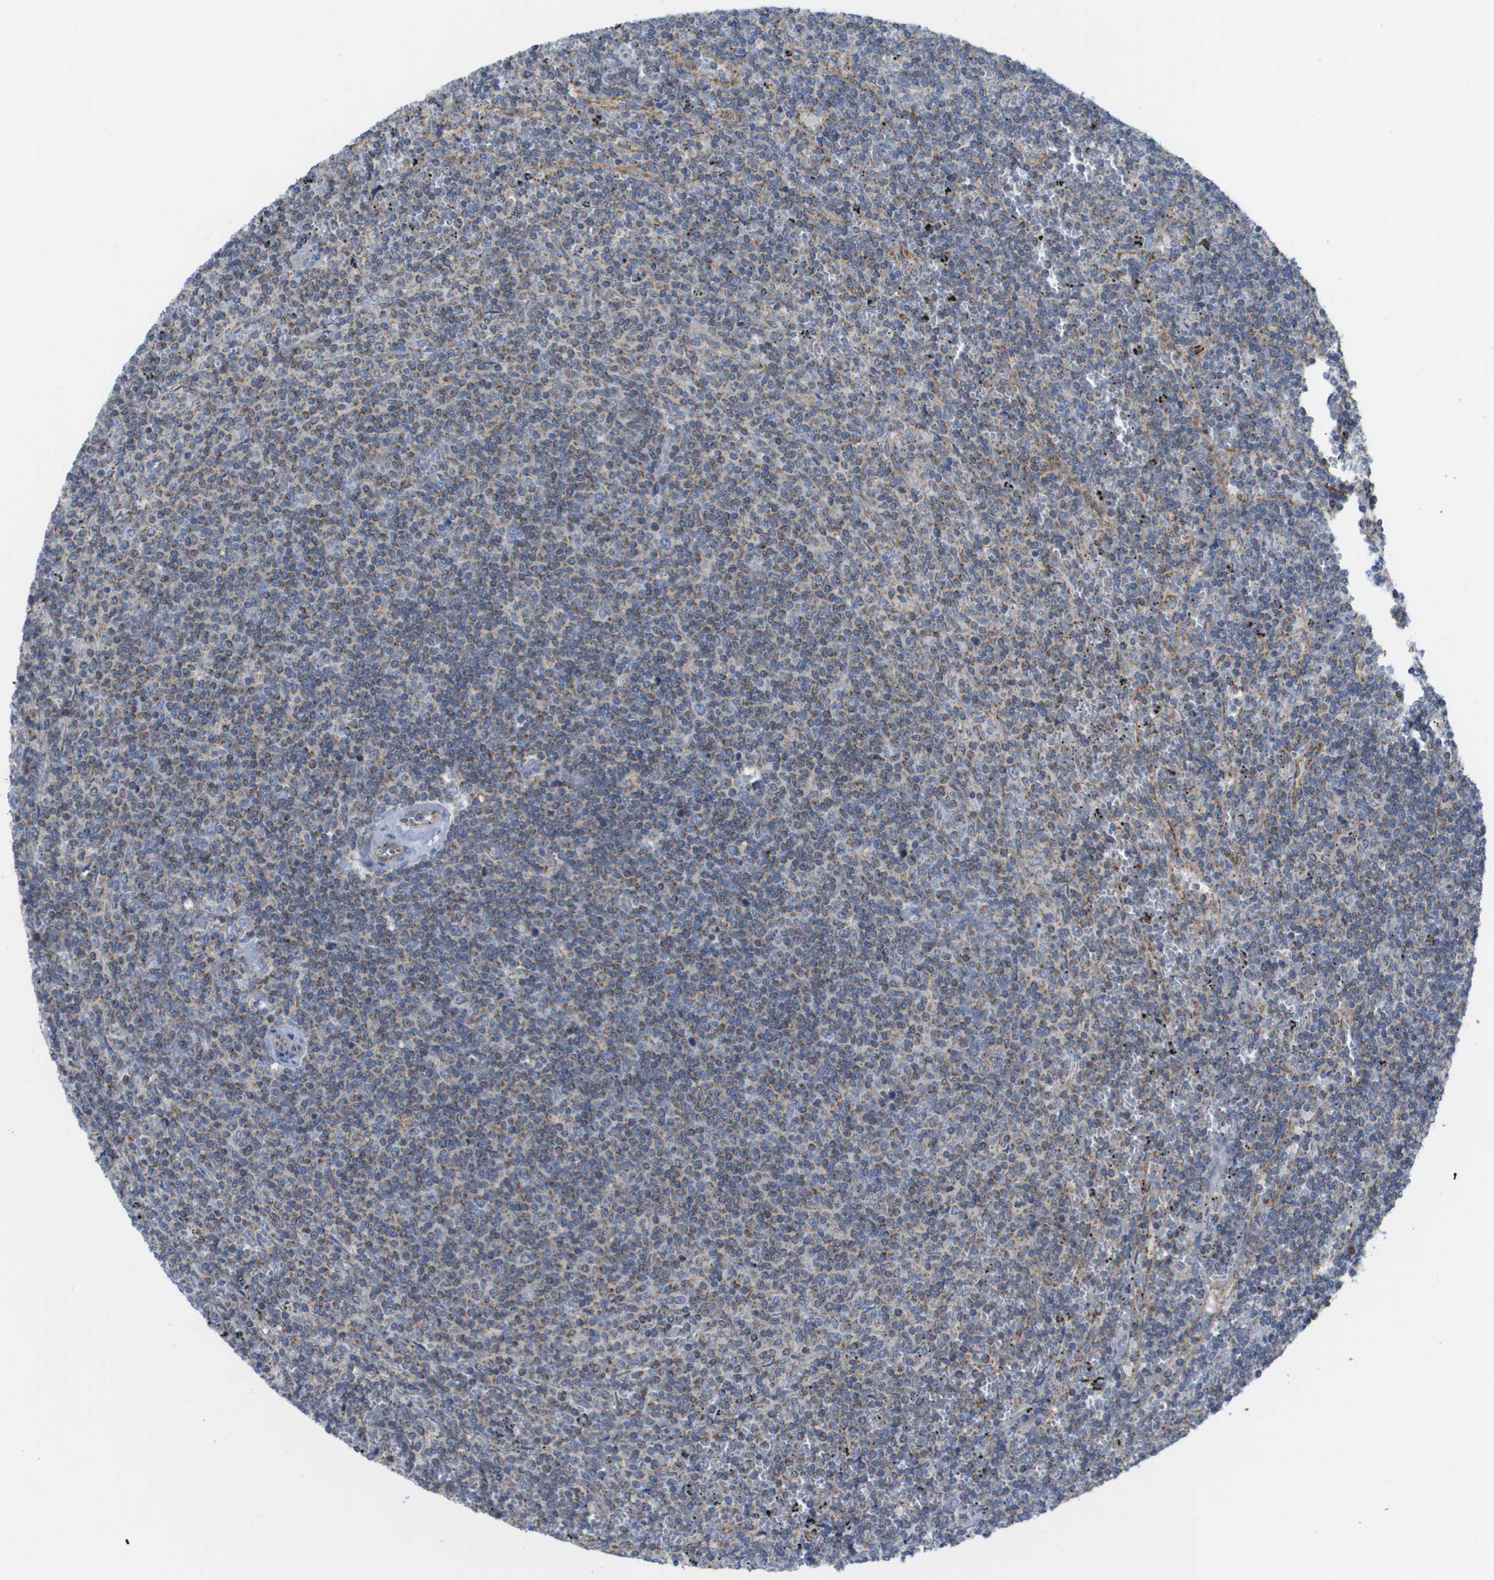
{"staining": {"intensity": "weak", "quantity": "<25%", "location": "cytoplasmic/membranous"}, "tissue": "lymphoma", "cell_type": "Tumor cells", "image_type": "cancer", "snomed": [{"axis": "morphology", "description": "Malignant lymphoma, non-Hodgkin's type, Low grade"}, {"axis": "topography", "description": "Spleen"}], "caption": "The micrograph displays no significant positivity in tumor cells of lymphoma.", "gene": "FIS1", "patient": {"sex": "female", "age": 50}}